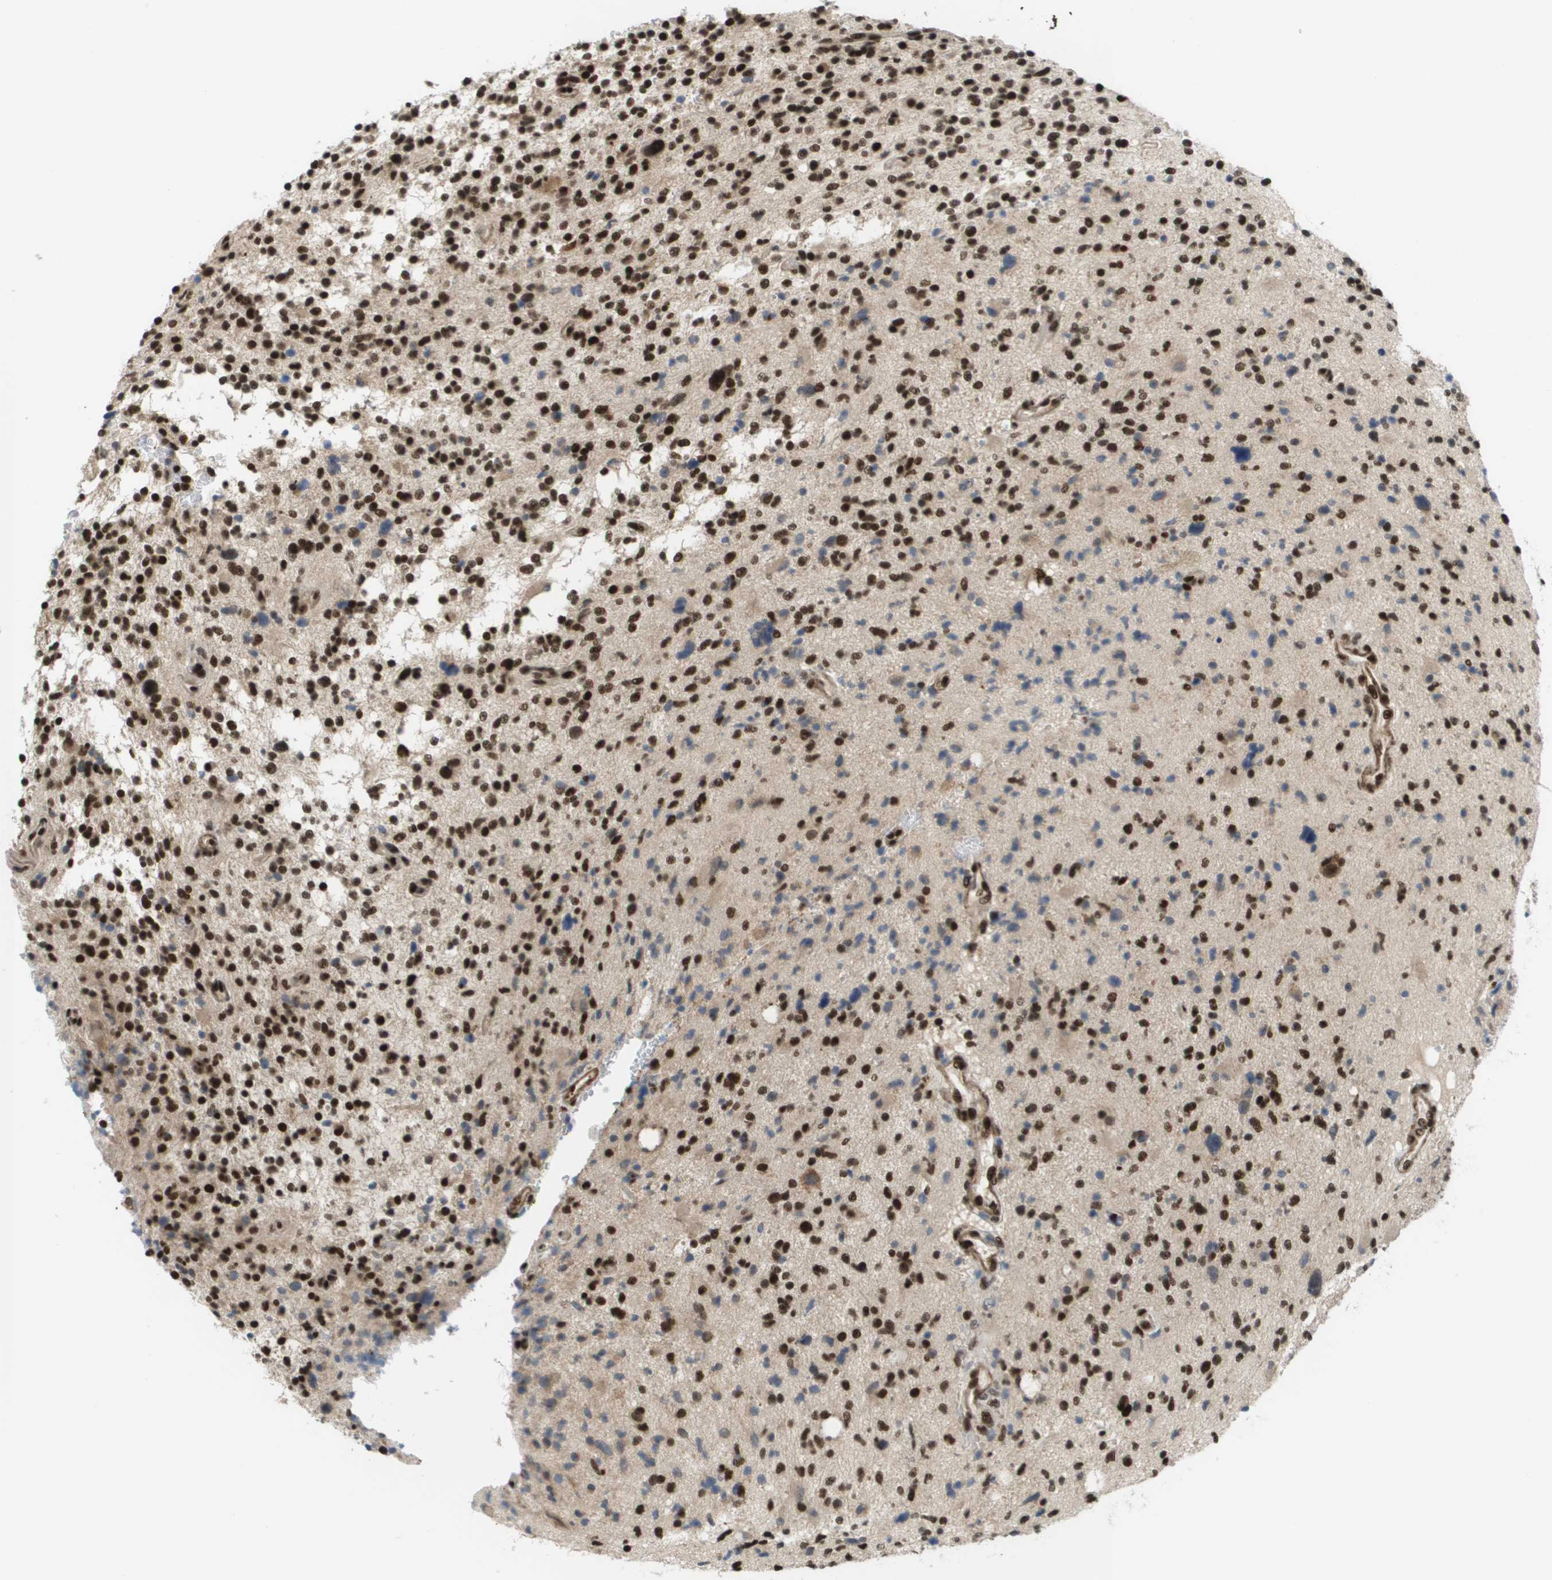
{"staining": {"intensity": "strong", "quantity": ">75%", "location": "nuclear"}, "tissue": "glioma", "cell_type": "Tumor cells", "image_type": "cancer", "snomed": [{"axis": "morphology", "description": "Glioma, malignant, High grade"}, {"axis": "topography", "description": "Brain"}], "caption": "Immunohistochemistry (IHC) photomicrograph of human glioma stained for a protein (brown), which reveals high levels of strong nuclear staining in about >75% of tumor cells.", "gene": "PRCC", "patient": {"sex": "male", "age": 48}}